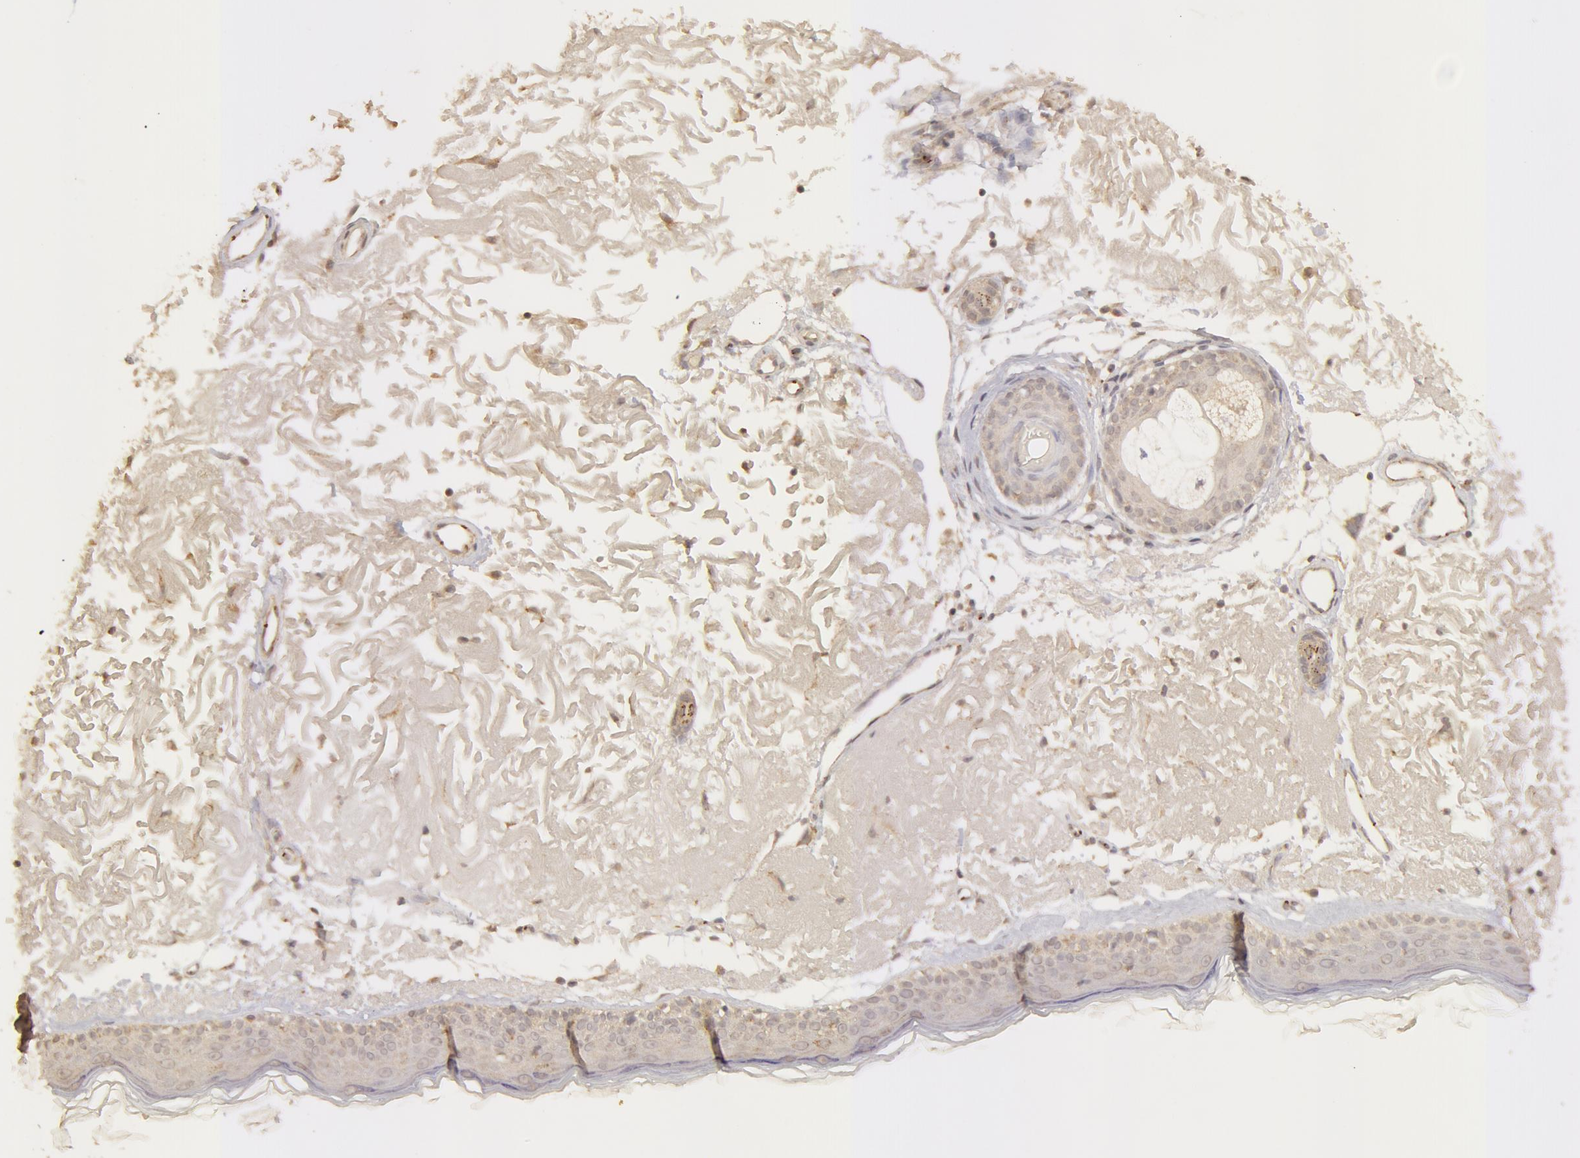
{"staining": {"intensity": "weak", "quantity": ">75%", "location": "cytoplasmic/membranous"}, "tissue": "skin", "cell_type": "Fibroblasts", "image_type": "normal", "snomed": [{"axis": "morphology", "description": "Normal tissue, NOS"}, {"axis": "topography", "description": "Skin"}], "caption": "Protein positivity by immunohistochemistry (IHC) shows weak cytoplasmic/membranous staining in approximately >75% of fibroblasts in benign skin.", "gene": "ADPRH", "patient": {"sex": "female", "age": 90}}